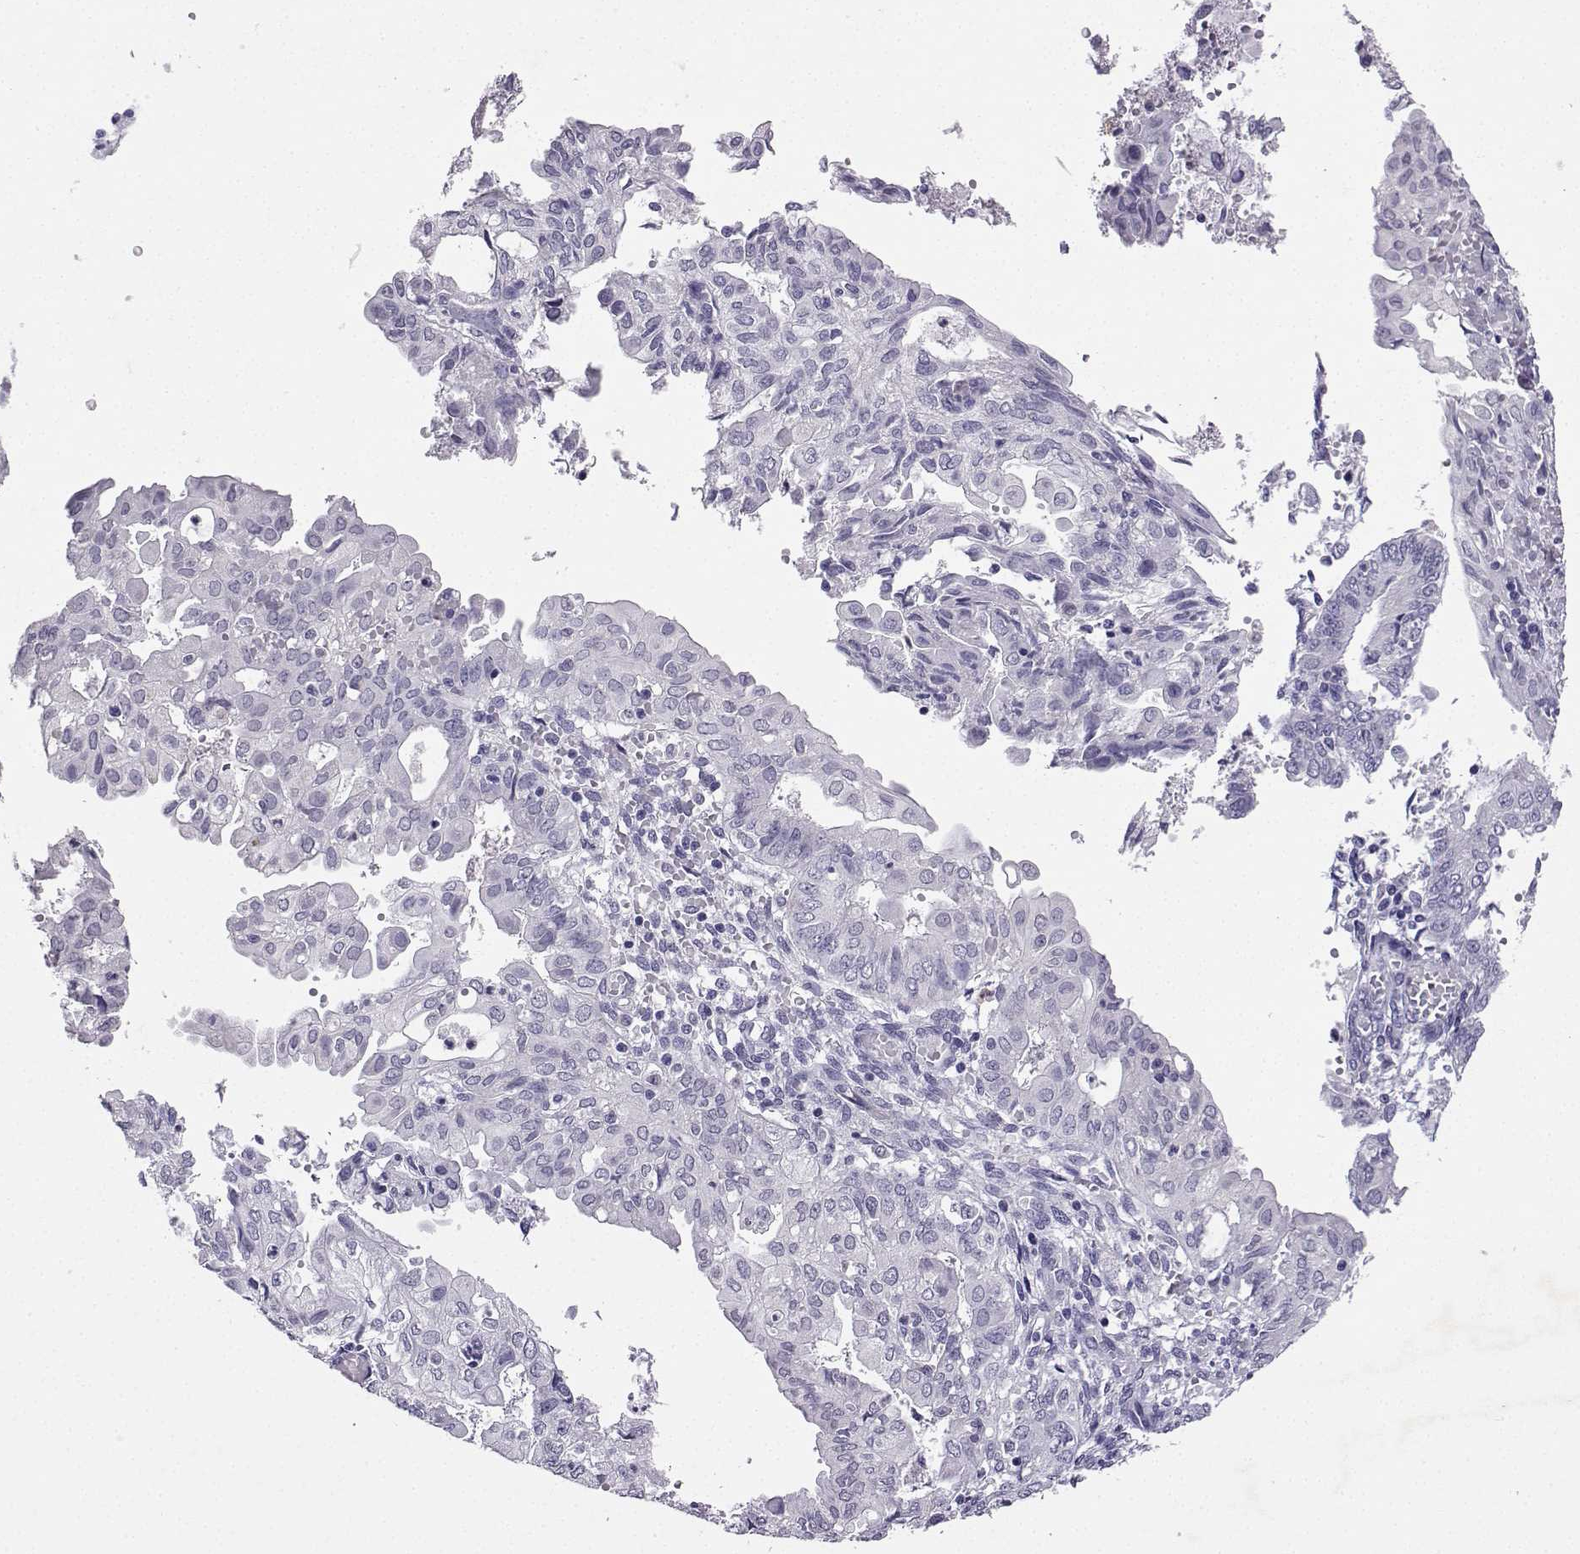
{"staining": {"intensity": "negative", "quantity": "none", "location": "none"}, "tissue": "endometrial cancer", "cell_type": "Tumor cells", "image_type": "cancer", "snomed": [{"axis": "morphology", "description": "Adenocarcinoma, NOS"}, {"axis": "topography", "description": "Endometrium"}], "caption": "This histopathology image is of endometrial cancer (adenocarcinoma) stained with IHC to label a protein in brown with the nuclei are counter-stained blue. There is no positivity in tumor cells.", "gene": "TBR1", "patient": {"sex": "female", "age": 68}}